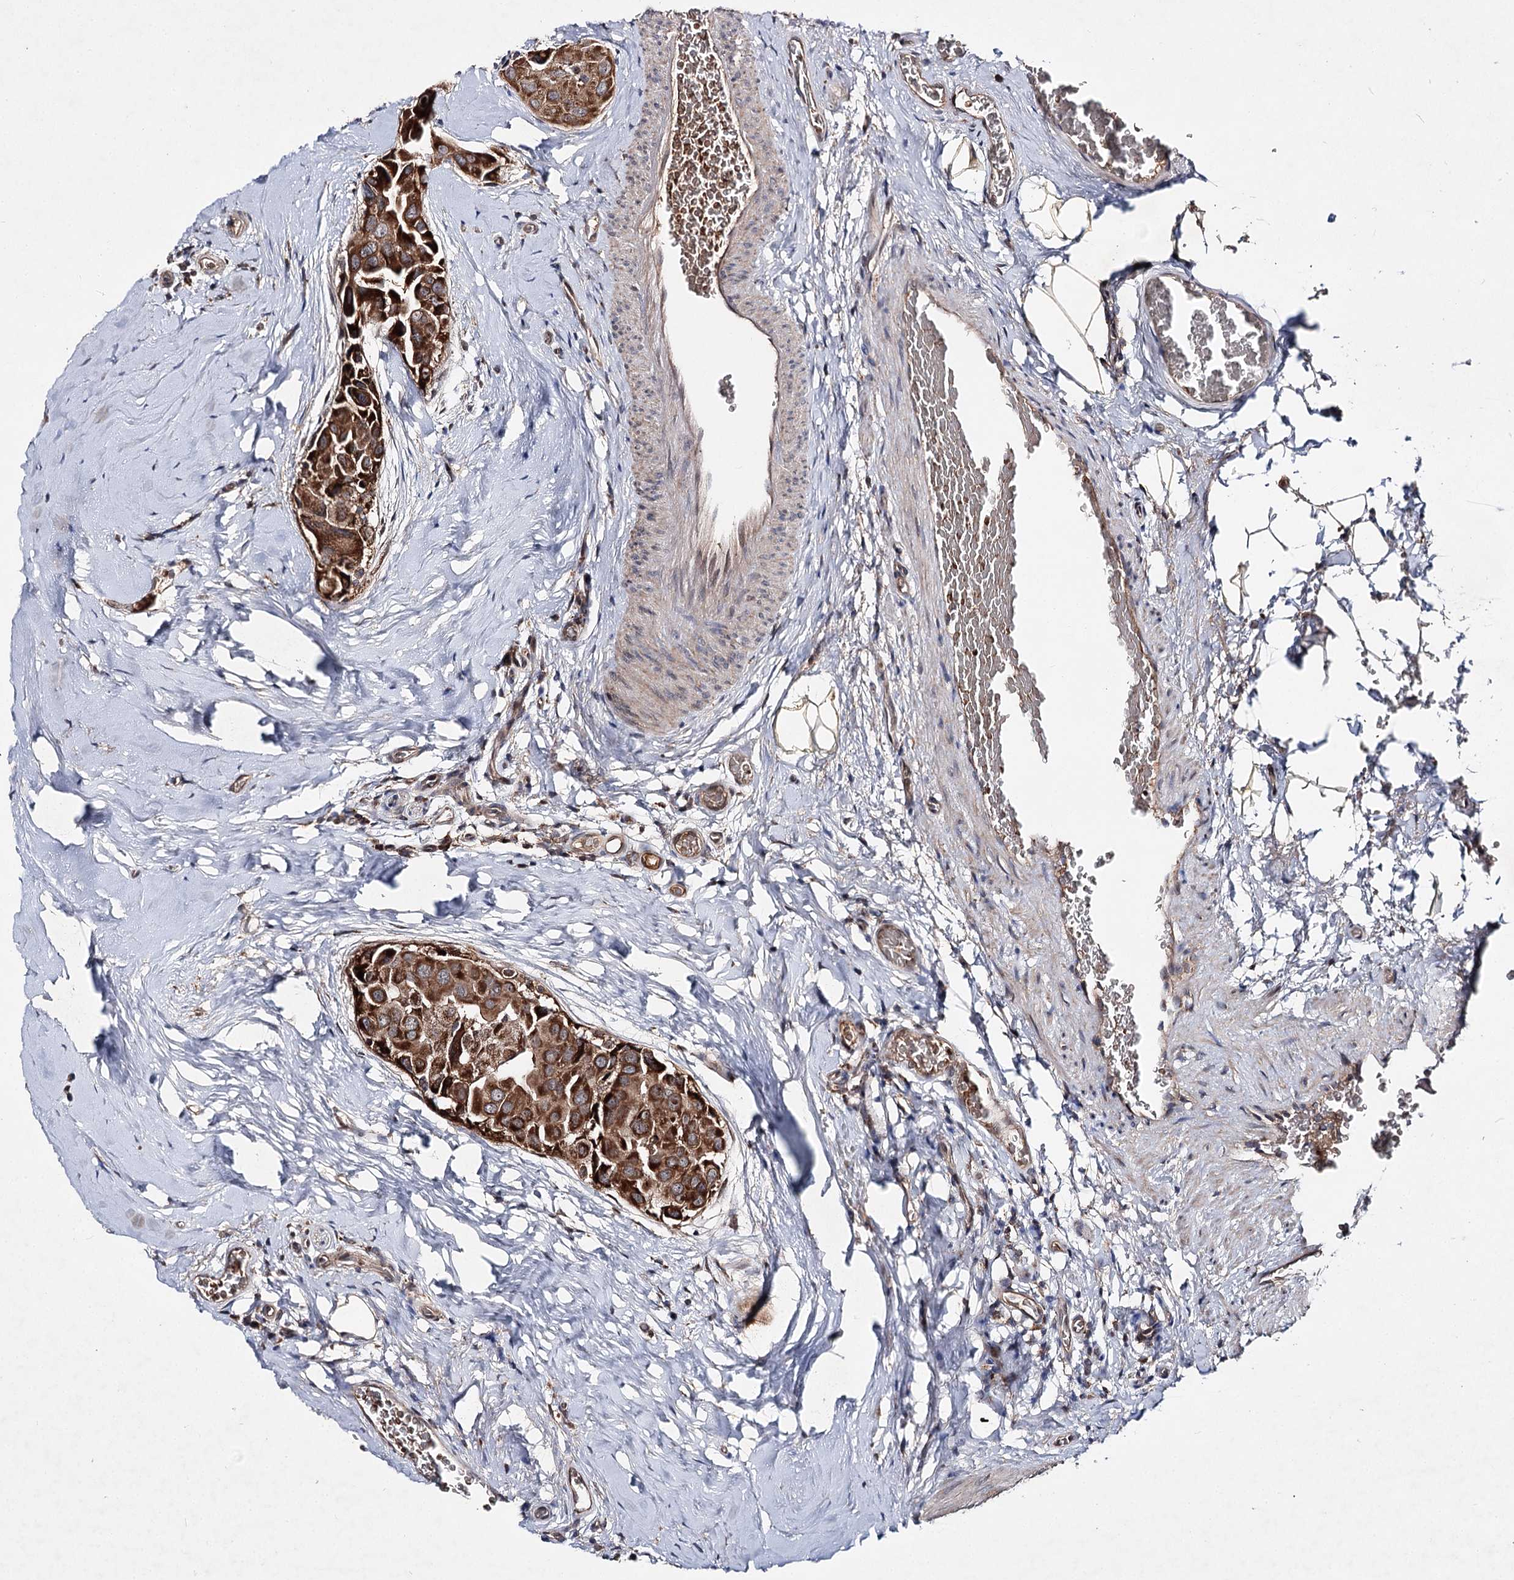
{"staining": {"intensity": "strong", "quantity": ">75%", "location": "cytoplasmic/membranous"}, "tissue": "thyroid cancer", "cell_type": "Tumor cells", "image_type": "cancer", "snomed": [{"axis": "morphology", "description": "Papillary adenocarcinoma, NOS"}, {"axis": "topography", "description": "Thyroid gland"}], "caption": "Protein expression analysis of human thyroid papillary adenocarcinoma reveals strong cytoplasmic/membranous positivity in about >75% of tumor cells. Nuclei are stained in blue.", "gene": "MSANTD2", "patient": {"sex": "male", "age": 33}}